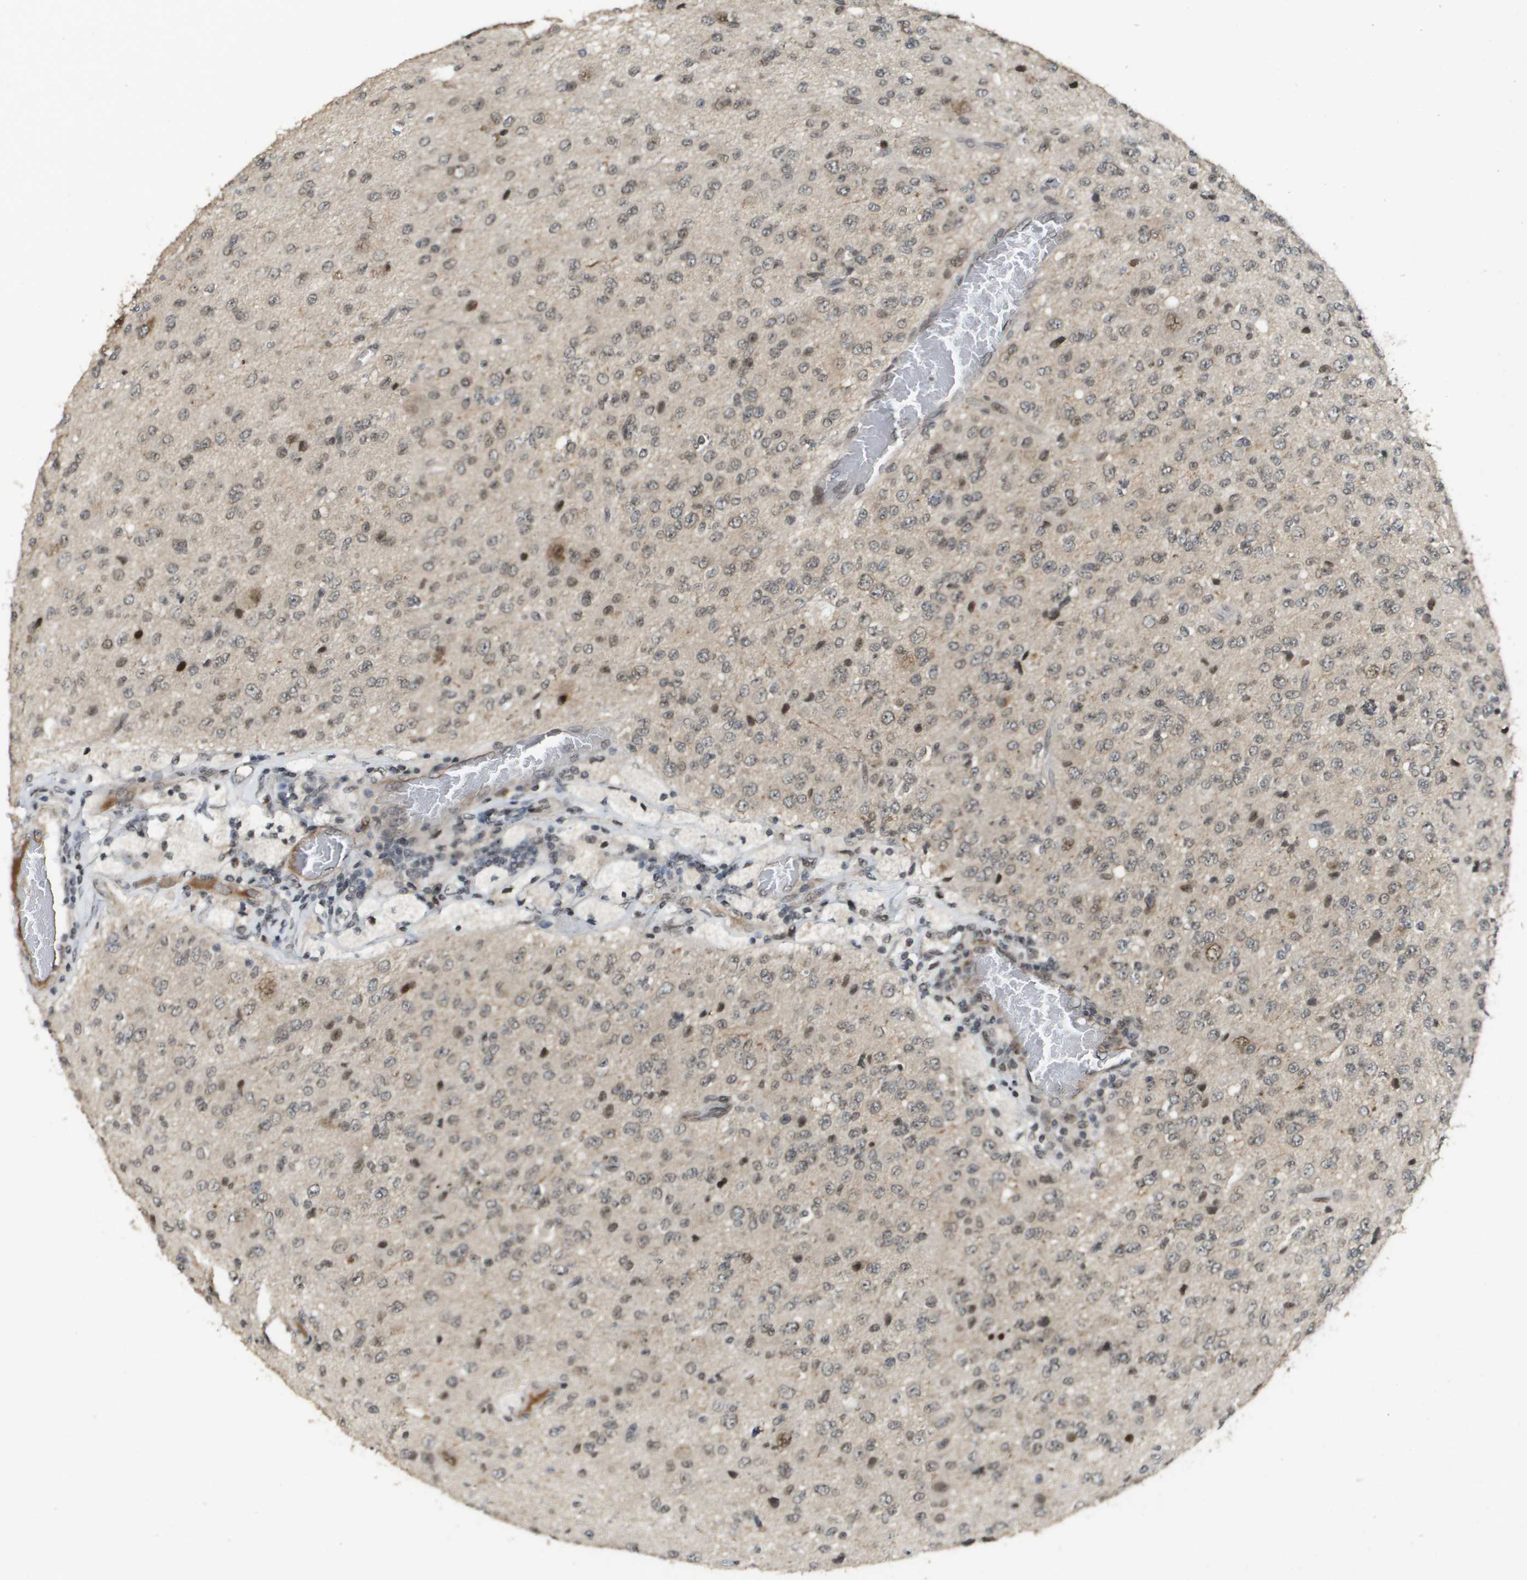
{"staining": {"intensity": "moderate", "quantity": "<25%", "location": "nuclear"}, "tissue": "glioma", "cell_type": "Tumor cells", "image_type": "cancer", "snomed": [{"axis": "morphology", "description": "Glioma, malignant, High grade"}, {"axis": "topography", "description": "pancreas cauda"}], "caption": "Immunohistochemical staining of malignant high-grade glioma displays low levels of moderate nuclear protein positivity in about <25% of tumor cells. Using DAB (brown) and hematoxylin (blue) stains, captured at high magnification using brightfield microscopy.", "gene": "KAT5", "patient": {"sex": "male", "age": 60}}